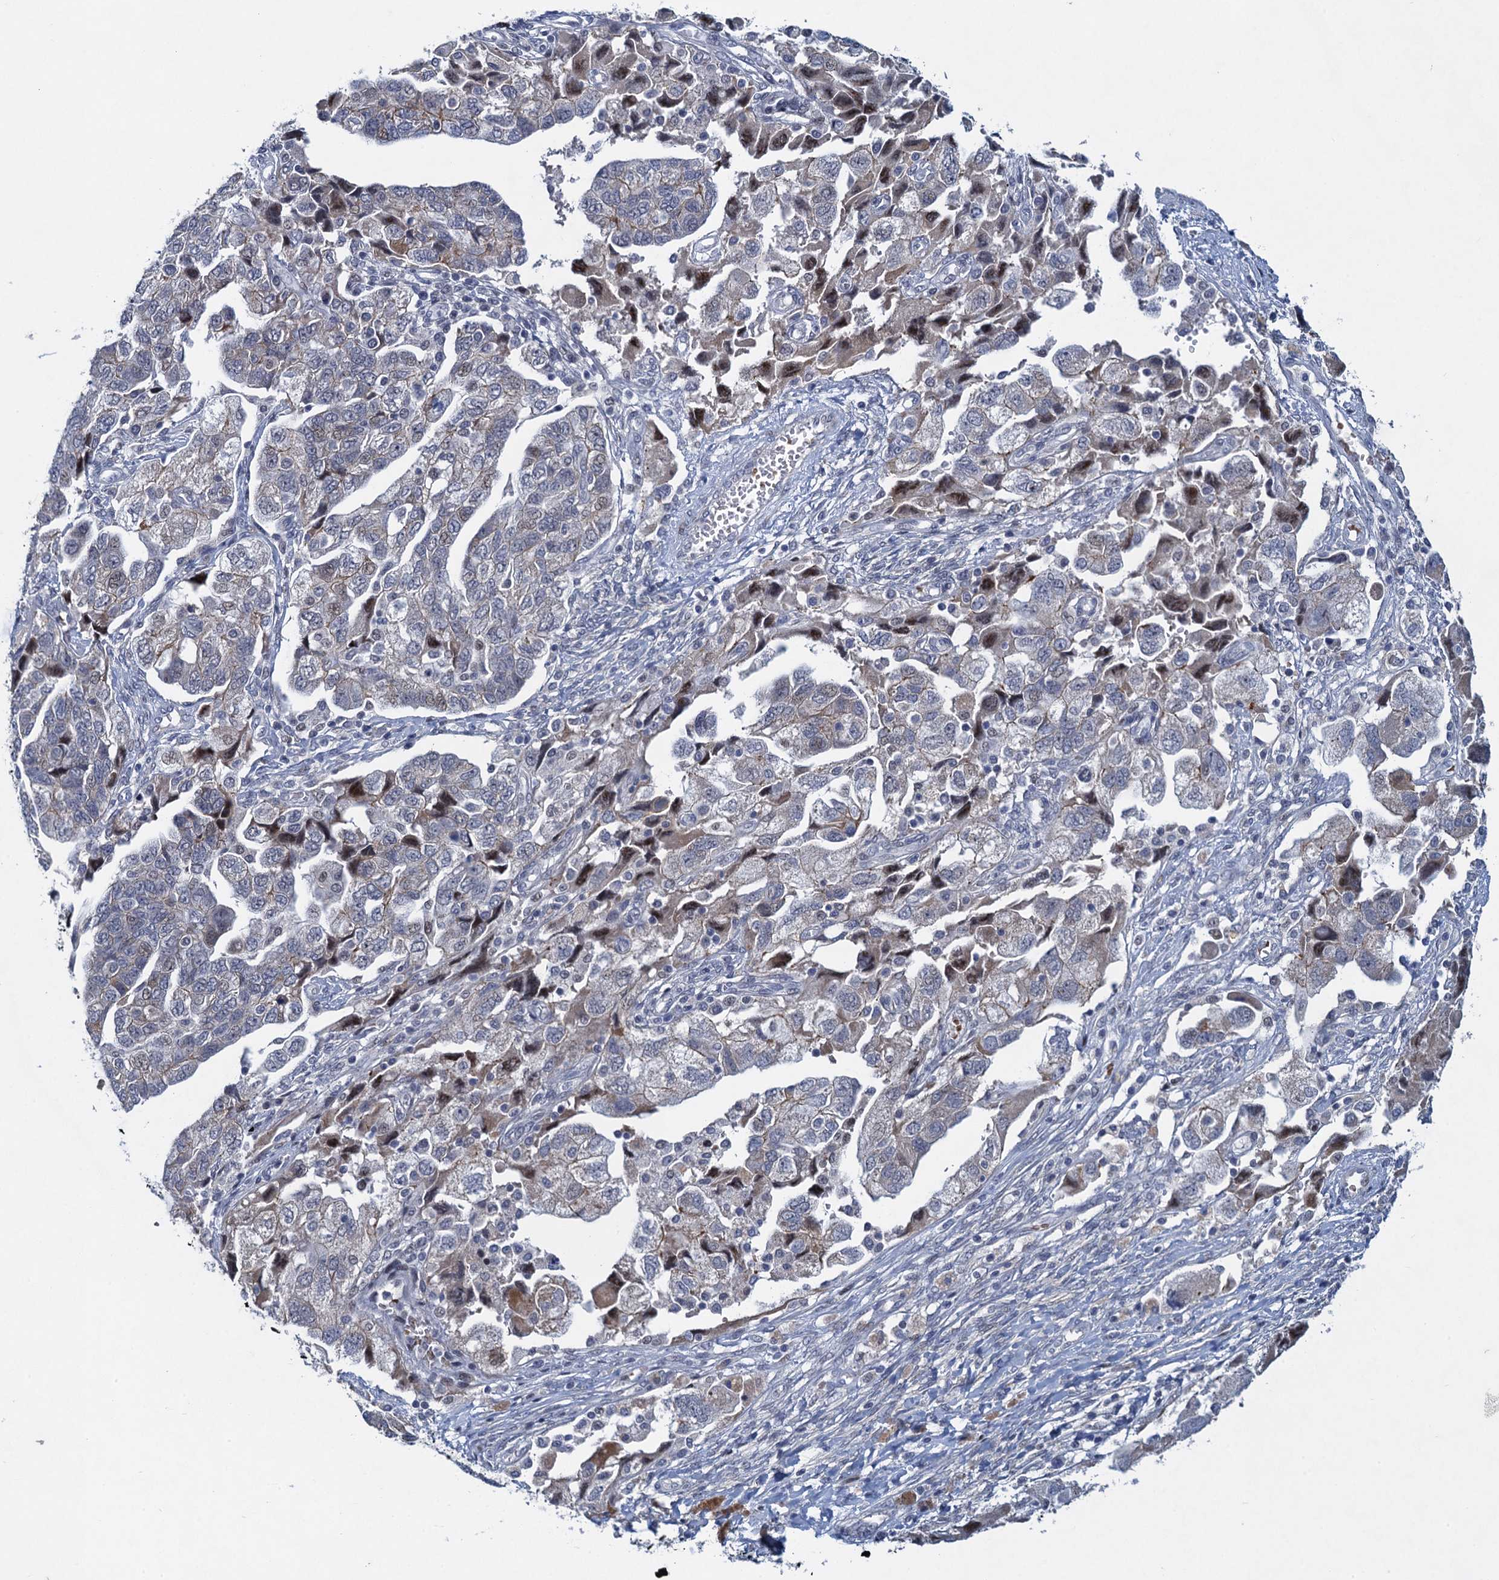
{"staining": {"intensity": "moderate", "quantity": "<25%", "location": "nuclear"}, "tissue": "ovarian cancer", "cell_type": "Tumor cells", "image_type": "cancer", "snomed": [{"axis": "morphology", "description": "Carcinoma, NOS"}, {"axis": "morphology", "description": "Cystadenocarcinoma, serous, NOS"}, {"axis": "topography", "description": "Ovary"}], "caption": "The histopathology image demonstrates staining of ovarian cancer, revealing moderate nuclear protein positivity (brown color) within tumor cells.", "gene": "ATOSA", "patient": {"sex": "female", "age": 69}}